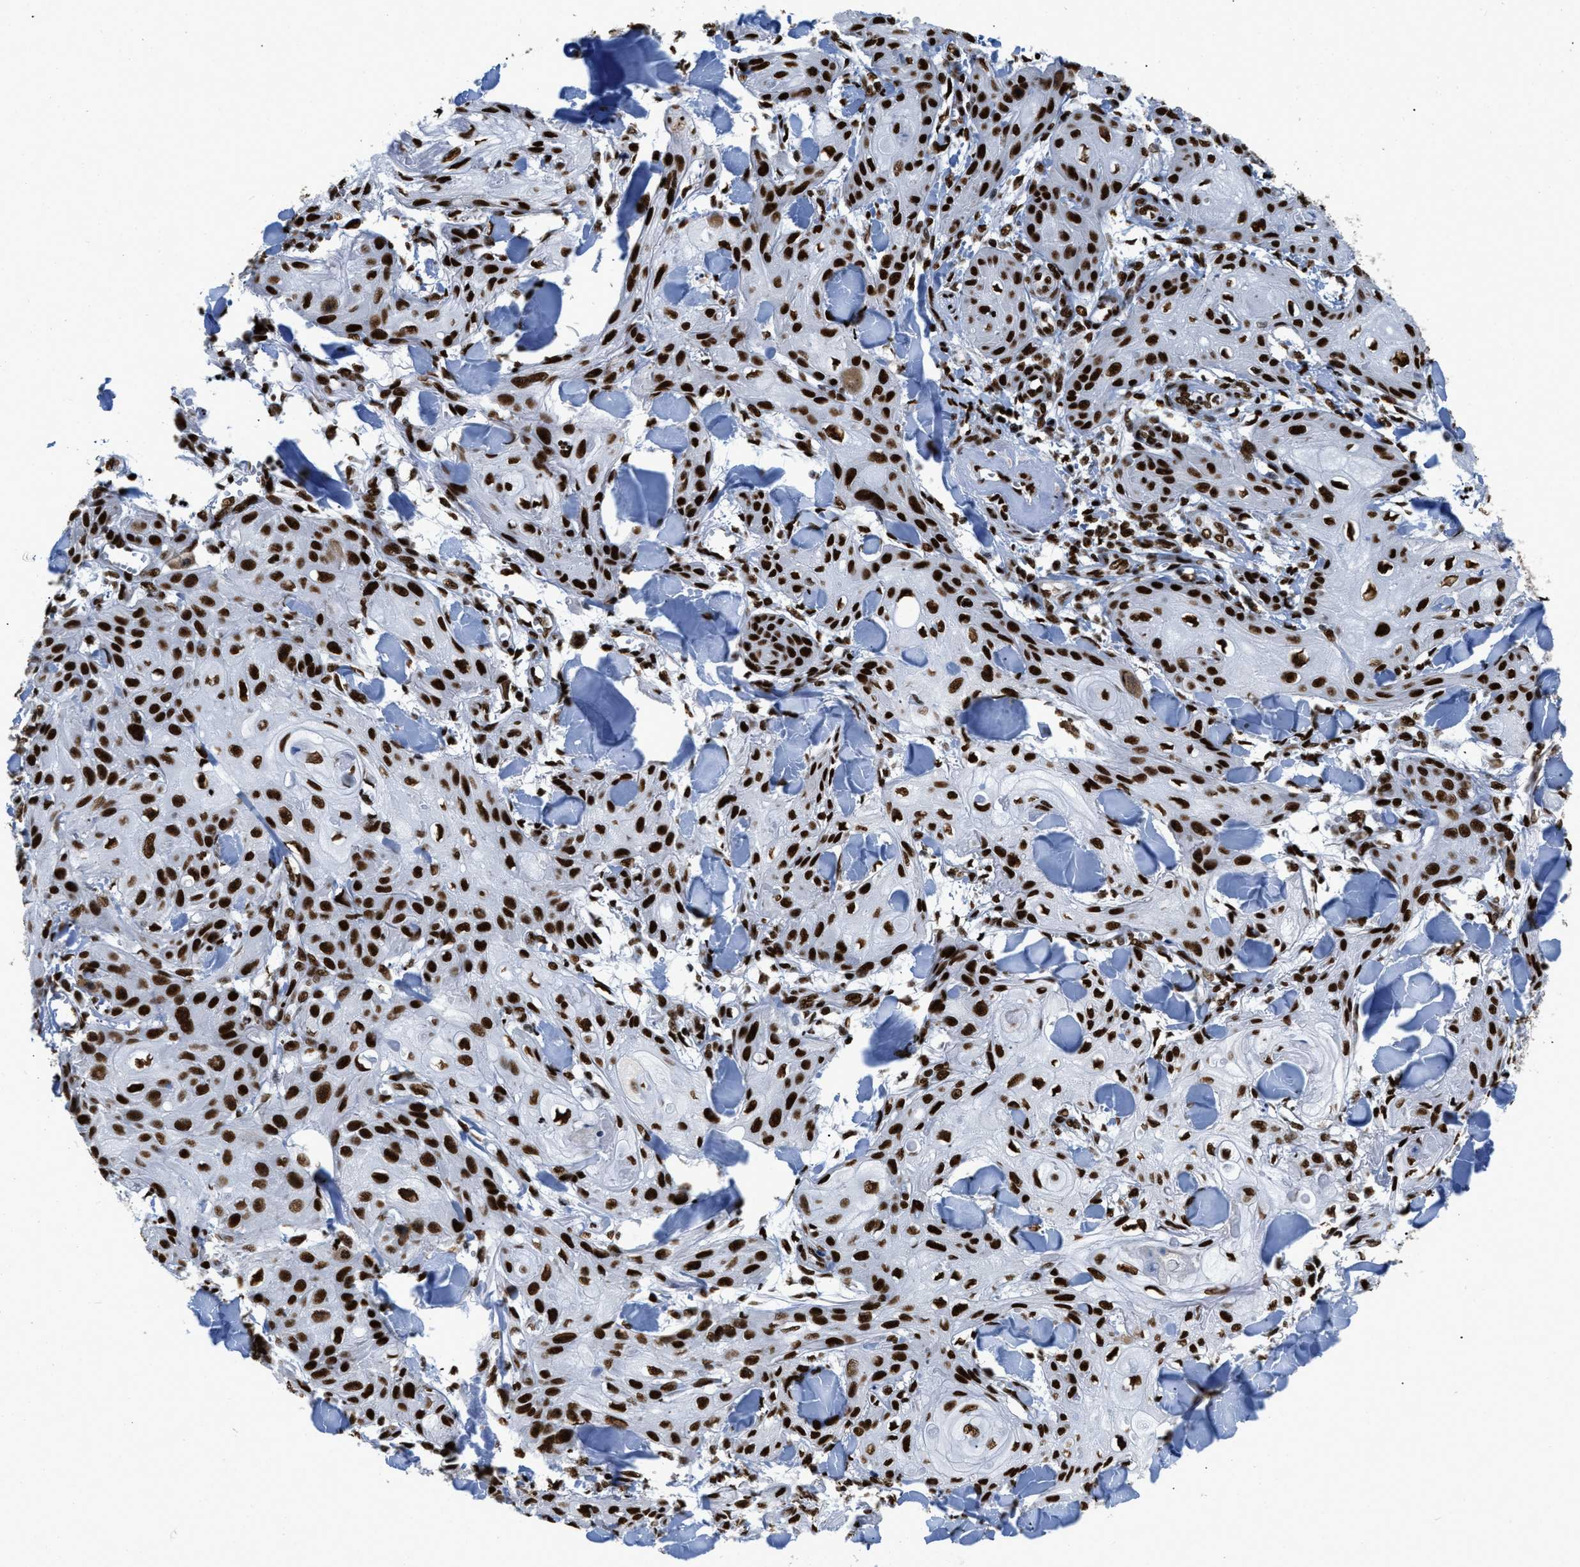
{"staining": {"intensity": "strong", "quantity": ">75%", "location": "nuclear"}, "tissue": "skin cancer", "cell_type": "Tumor cells", "image_type": "cancer", "snomed": [{"axis": "morphology", "description": "Squamous cell carcinoma, NOS"}, {"axis": "topography", "description": "Skin"}], "caption": "Strong nuclear positivity is appreciated in approximately >75% of tumor cells in squamous cell carcinoma (skin).", "gene": "CREB1", "patient": {"sex": "male", "age": 74}}